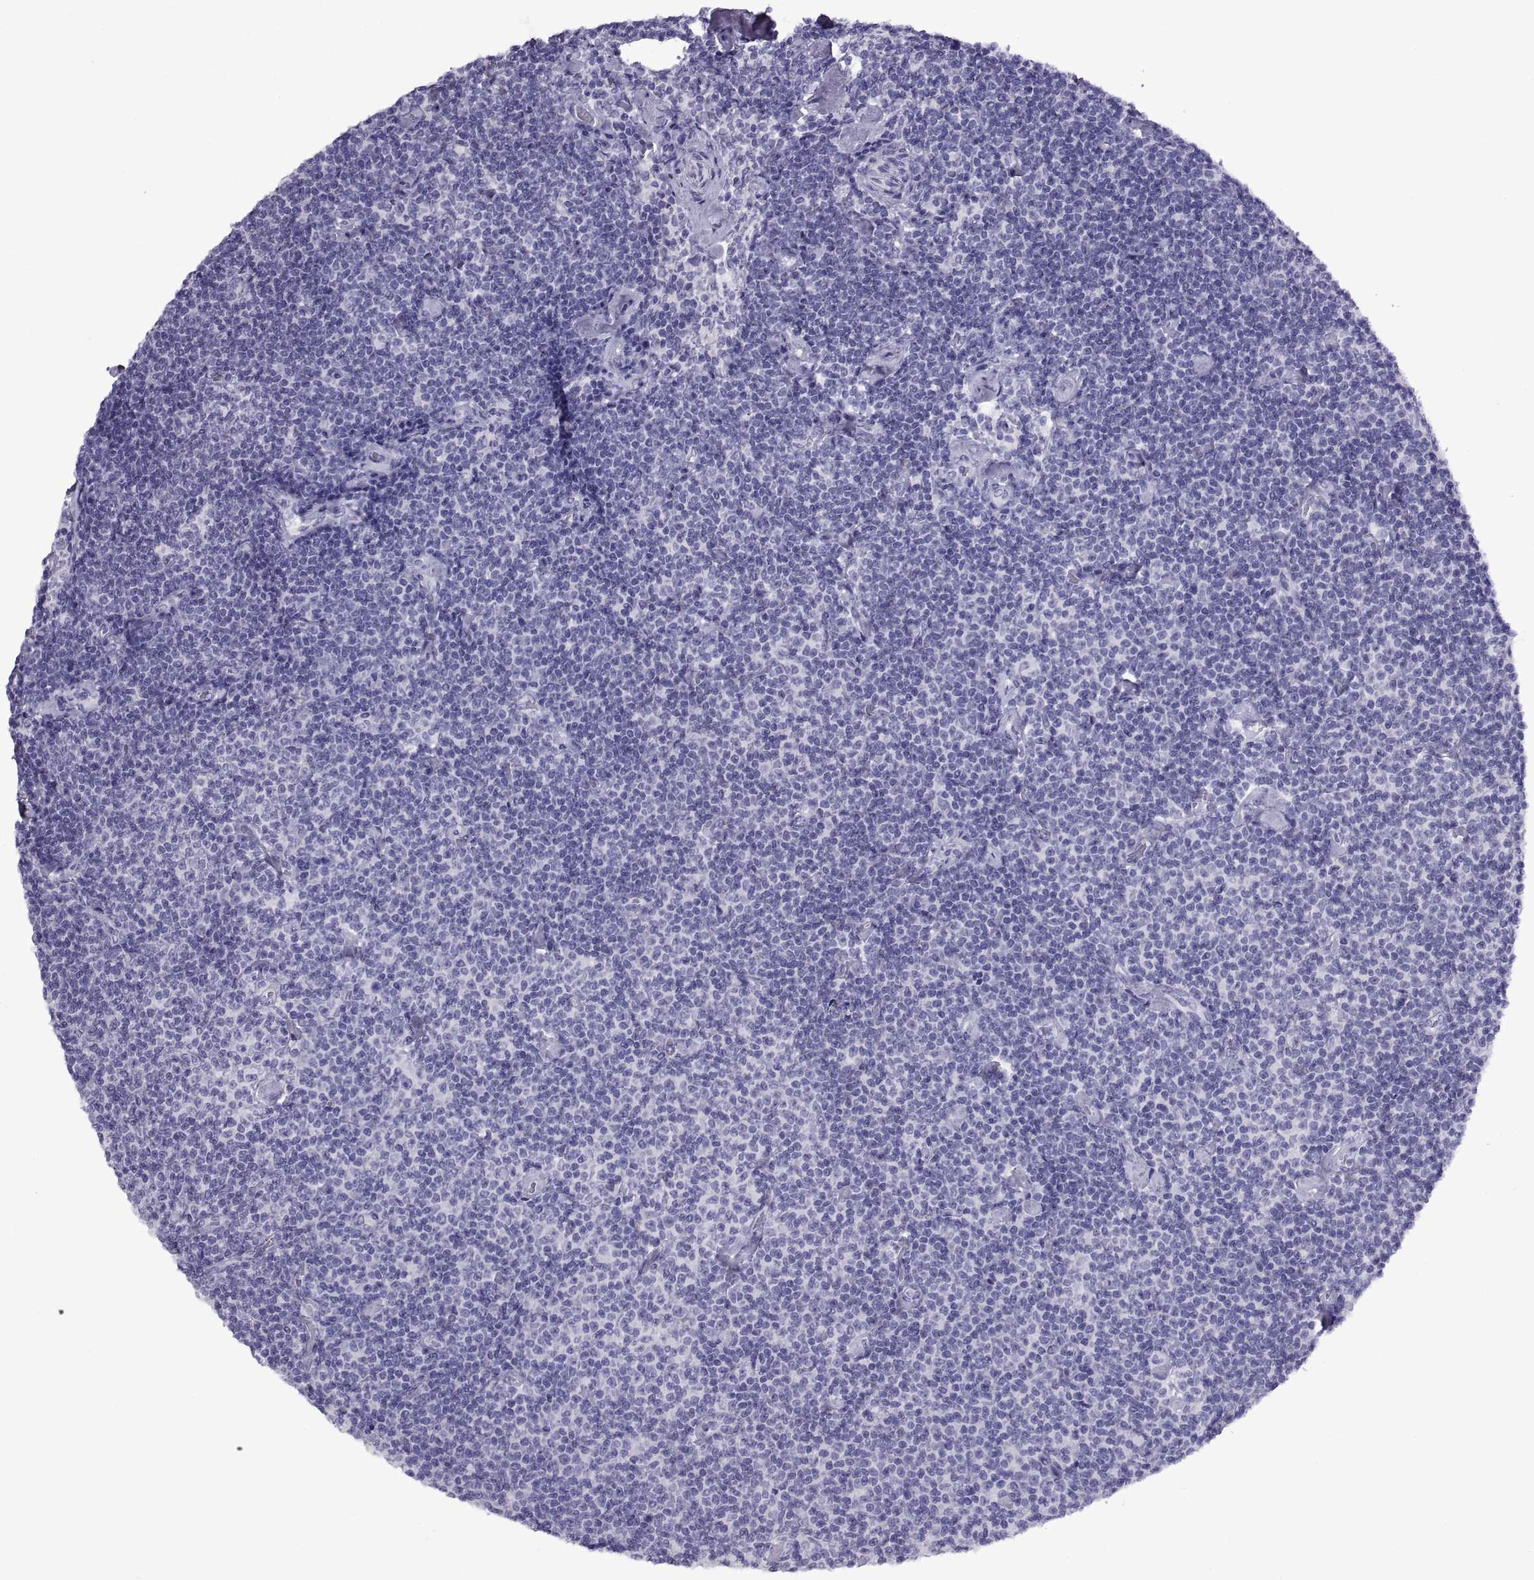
{"staining": {"intensity": "negative", "quantity": "none", "location": "none"}, "tissue": "lymphoma", "cell_type": "Tumor cells", "image_type": "cancer", "snomed": [{"axis": "morphology", "description": "Malignant lymphoma, non-Hodgkin's type, Low grade"}, {"axis": "topography", "description": "Lymph node"}], "caption": "Image shows no significant protein expression in tumor cells of low-grade malignant lymphoma, non-Hodgkin's type.", "gene": "RGS20", "patient": {"sex": "male", "age": 81}}